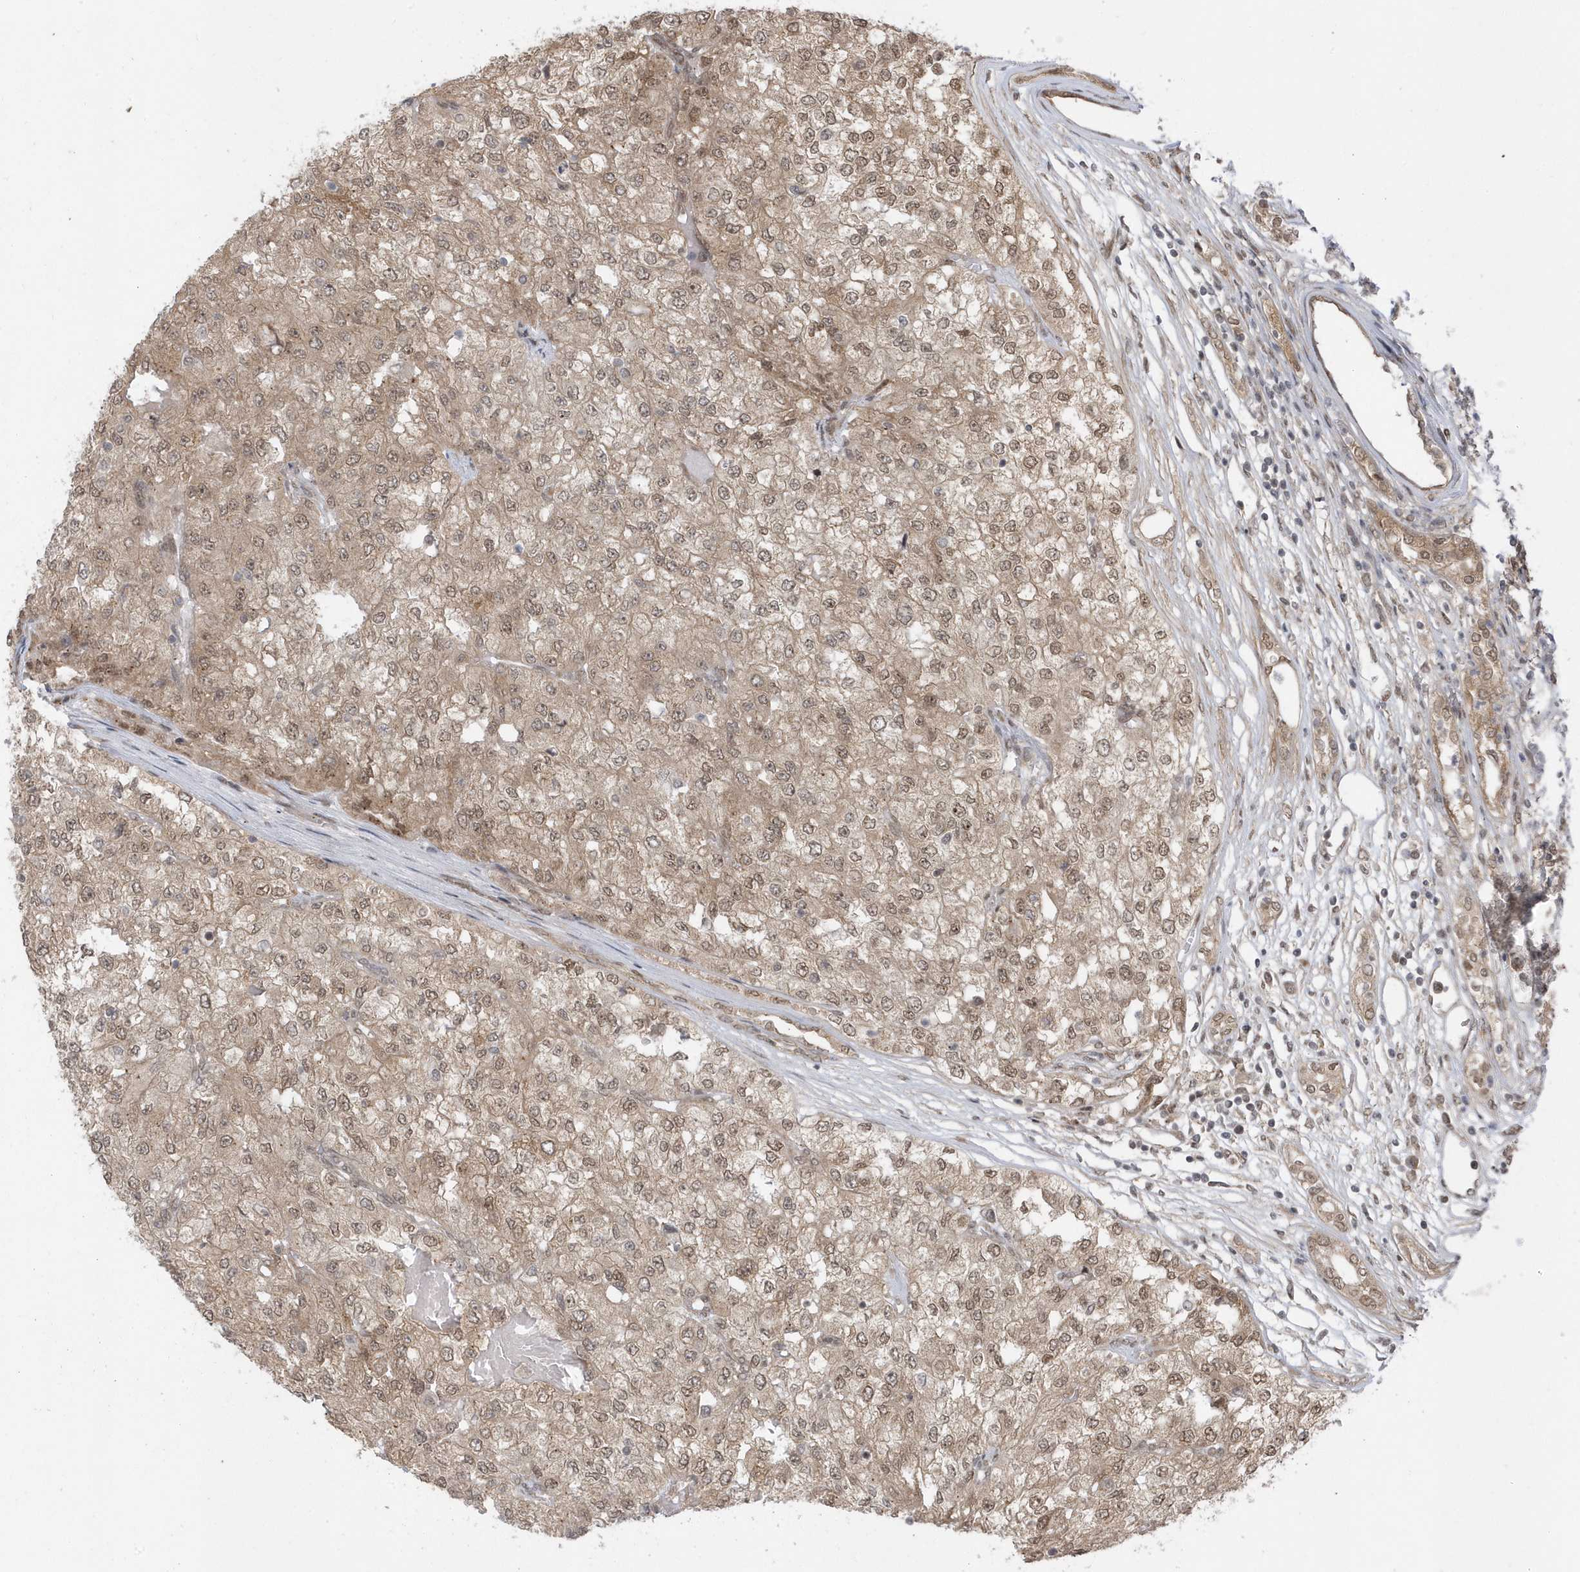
{"staining": {"intensity": "moderate", "quantity": ">75%", "location": "cytoplasmic/membranous,nuclear"}, "tissue": "renal cancer", "cell_type": "Tumor cells", "image_type": "cancer", "snomed": [{"axis": "morphology", "description": "Adenocarcinoma, NOS"}, {"axis": "topography", "description": "Kidney"}], "caption": "Renal cancer (adenocarcinoma) stained for a protein reveals moderate cytoplasmic/membranous and nuclear positivity in tumor cells.", "gene": "USP53", "patient": {"sex": "female", "age": 54}}